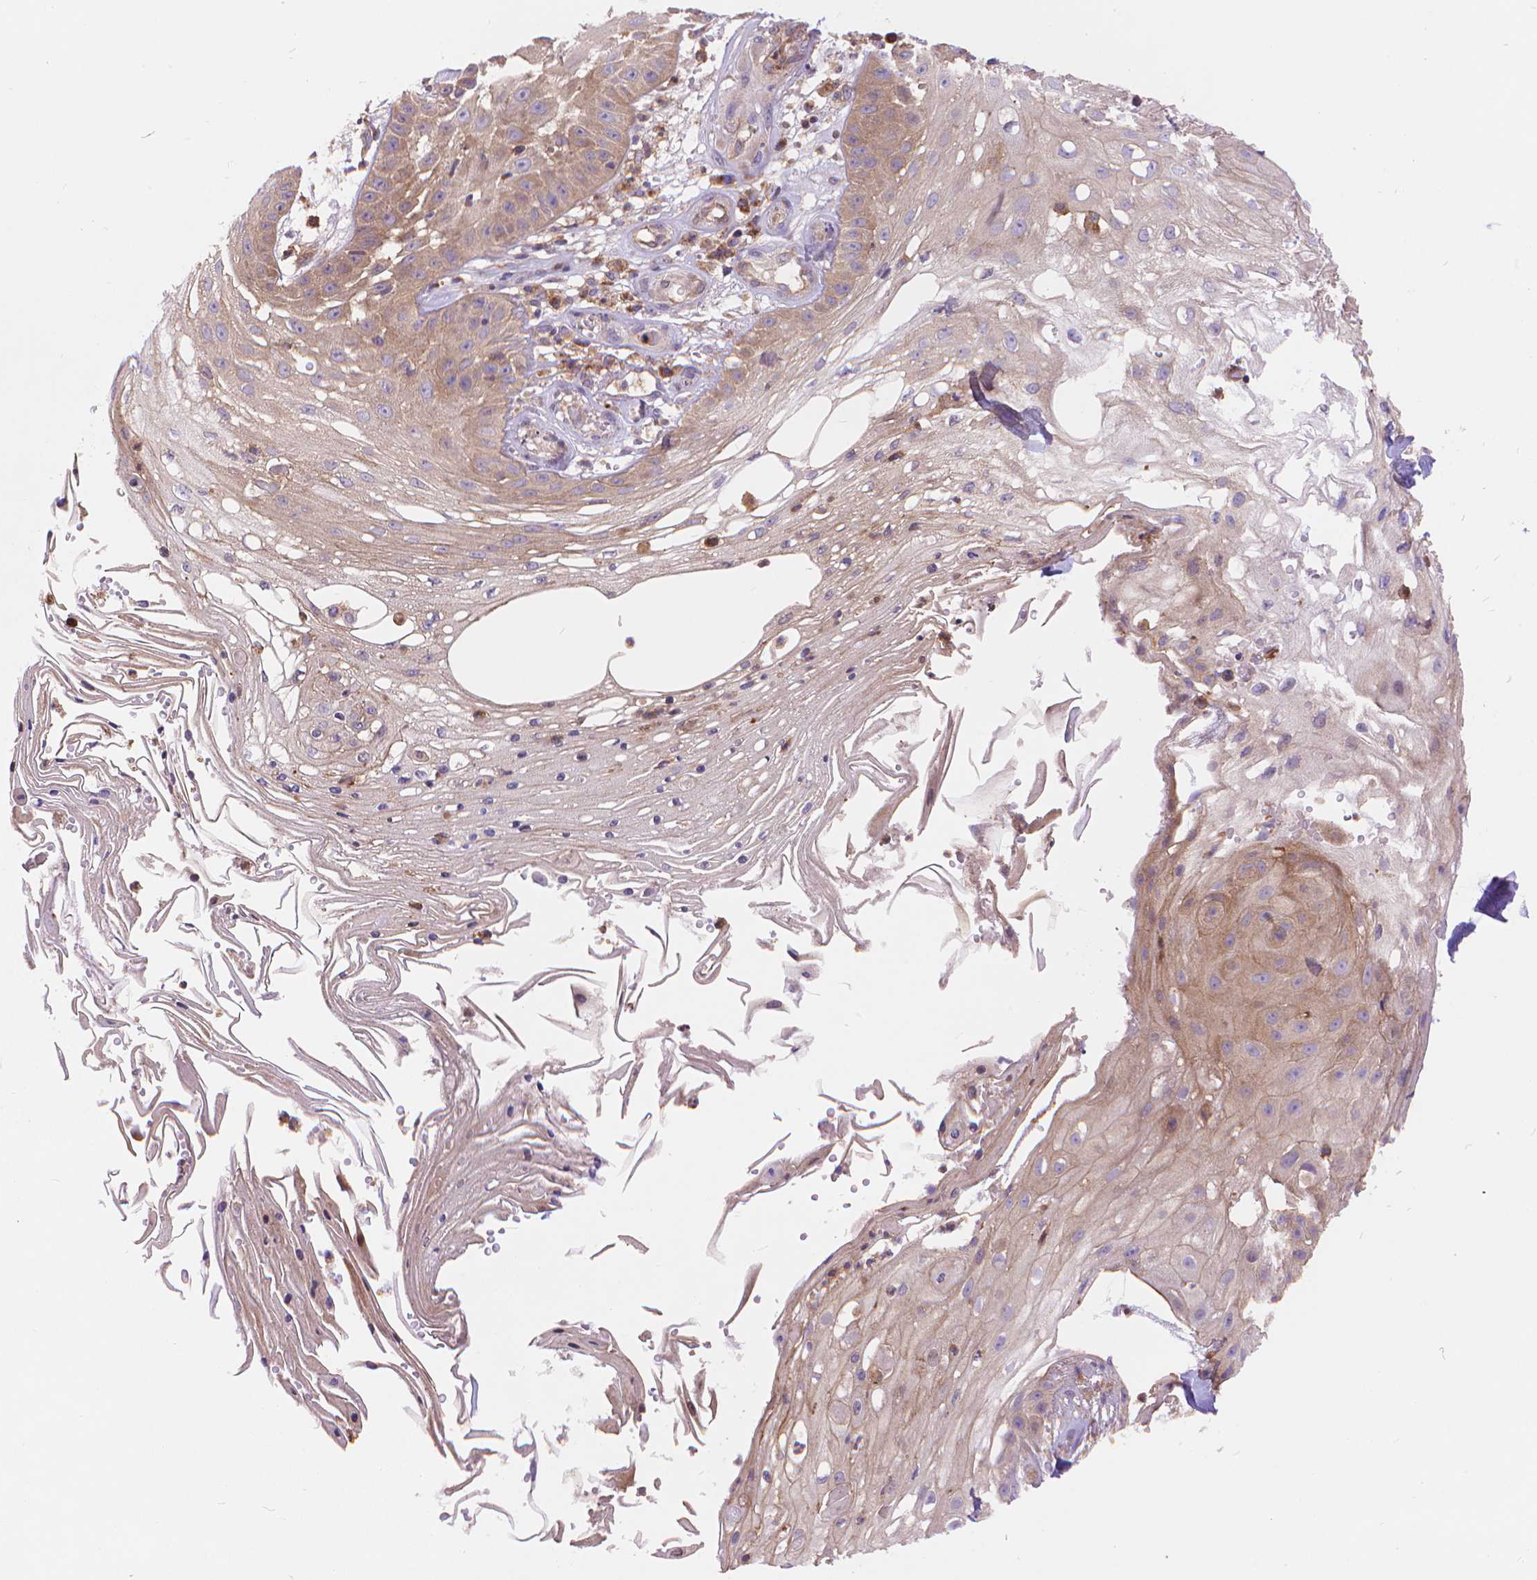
{"staining": {"intensity": "weak", "quantity": ">75%", "location": "cytoplasmic/membranous"}, "tissue": "skin cancer", "cell_type": "Tumor cells", "image_type": "cancer", "snomed": [{"axis": "morphology", "description": "Squamous cell carcinoma, NOS"}, {"axis": "topography", "description": "Skin"}], "caption": "Human skin squamous cell carcinoma stained with a protein marker exhibits weak staining in tumor cells.", "gene": "ARAP1", "patient": {"sex": "male", "age": 70}}